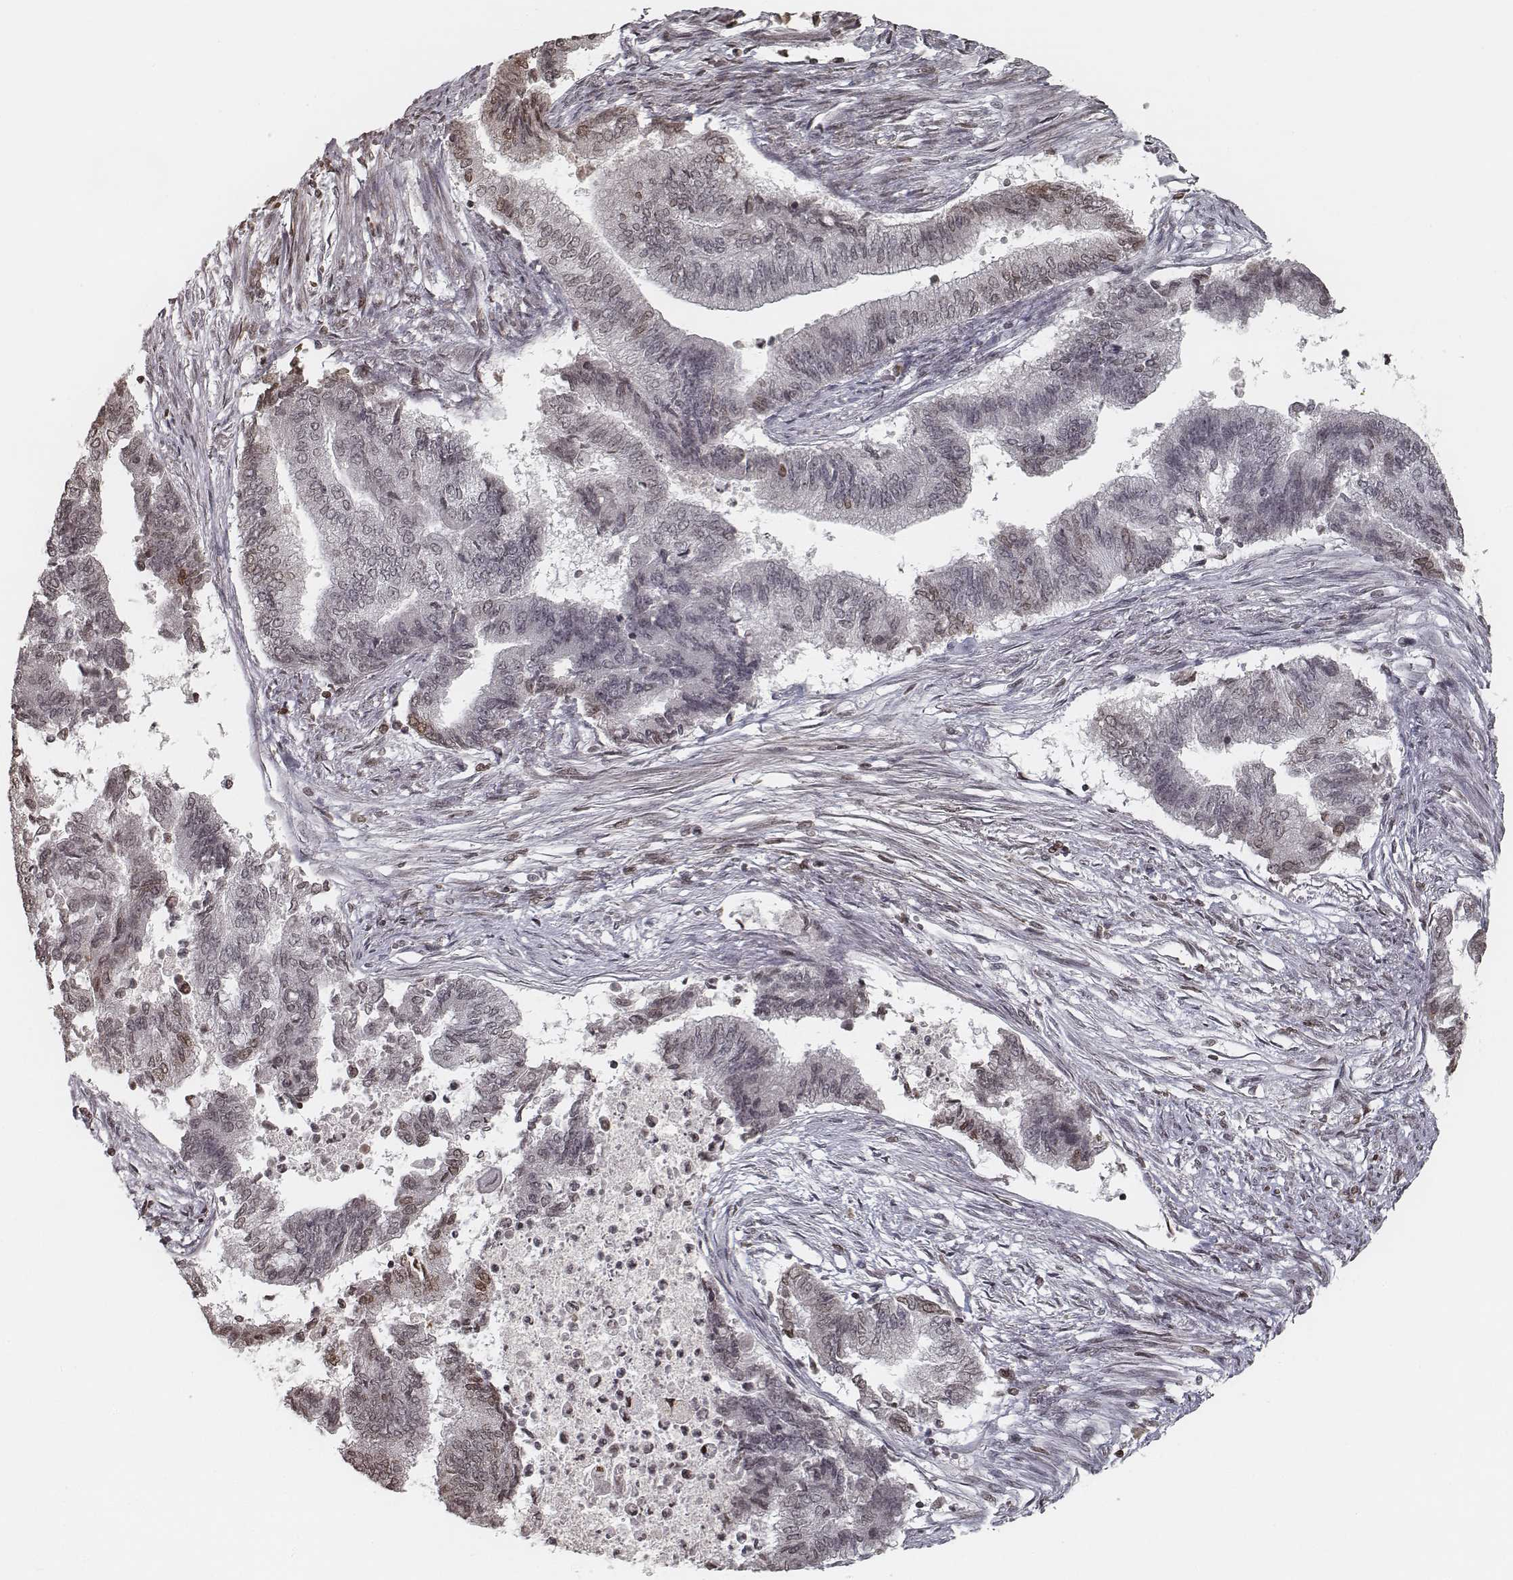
{"staining": {"intensity": "weak", "quantity": "<25%", "location": "nuclear"}, "tissue": "endometrial cancer", "cell_type": "Tumor cells", "image_type": "cancer", "snomed": [{"axis": "morphology", "description": "Adenocarcinoma, NOS"}, {"axis": "topography", "description": "Endometrium"}], "caption": "Protein analysis of endometrial adenocarcinoma reveals no significant staining in tumor cells. The staining was performed using DAB (3,3'-diaminobenzidine) to visualize the protein expression in brown, while the nuclei were stained in blue with hematoxylin (Magnification: 20x).", "gene": "HMGA2", "patient": {"sex": "female", "age": 65}}